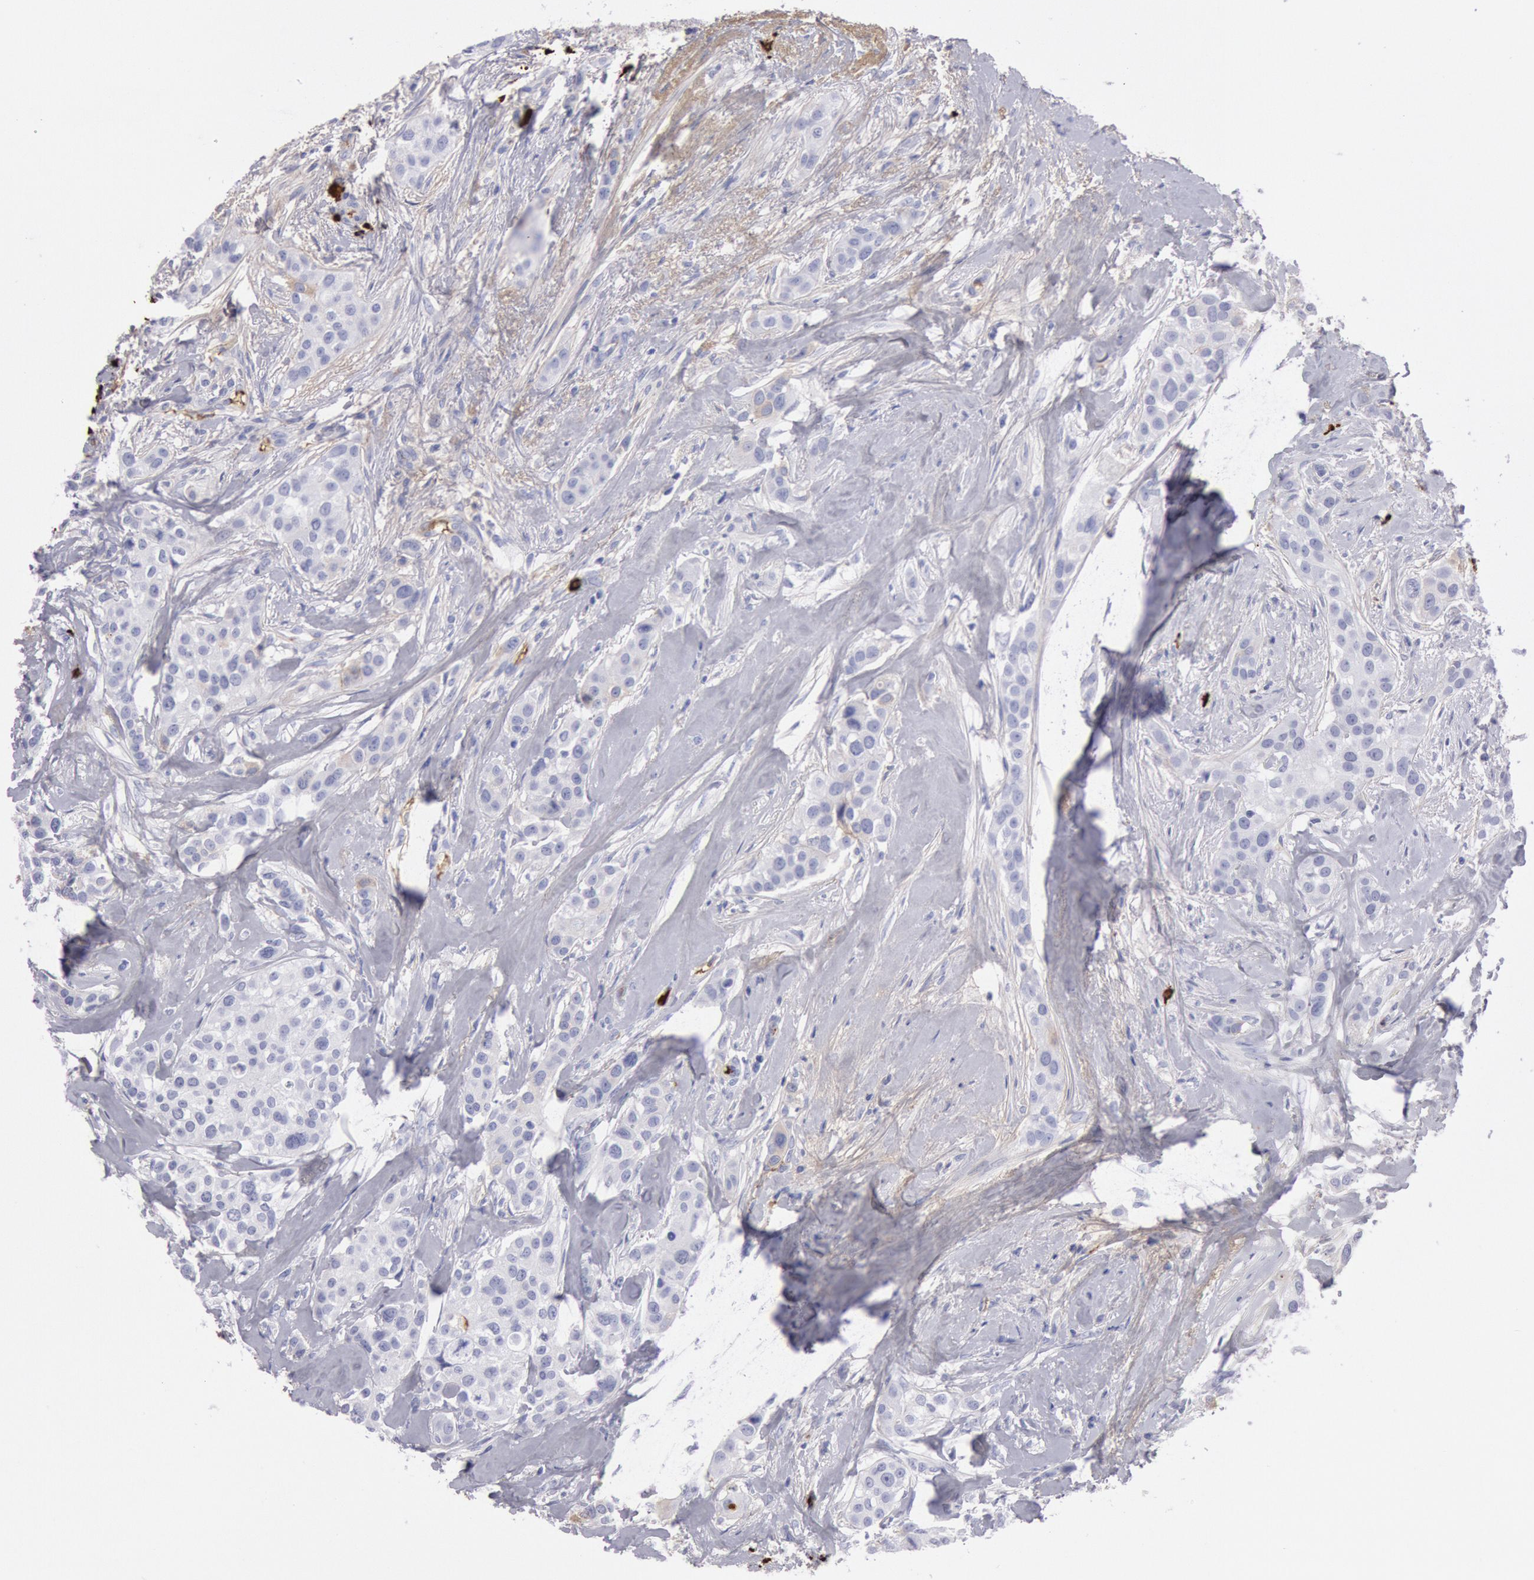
{"staining": {"intensity": "negative", "quantity": "none", "location": "none"}, "tissue": "breast cancer", "cell_type": "Tumor cells", "image_type": "cancer", "snomed": [{"axis": "morphology", "description": "Duct carcinoma"}, {"axis": "topography", "description": "Breast"}], "caption": "Protein analysis of intraductal carcinoma (breast) demonstrates no significant staining in tumor cells. Nuclei are stained in blue.", "gene": "IGHA1", "patient": {"sex": "female", "age": 45}}